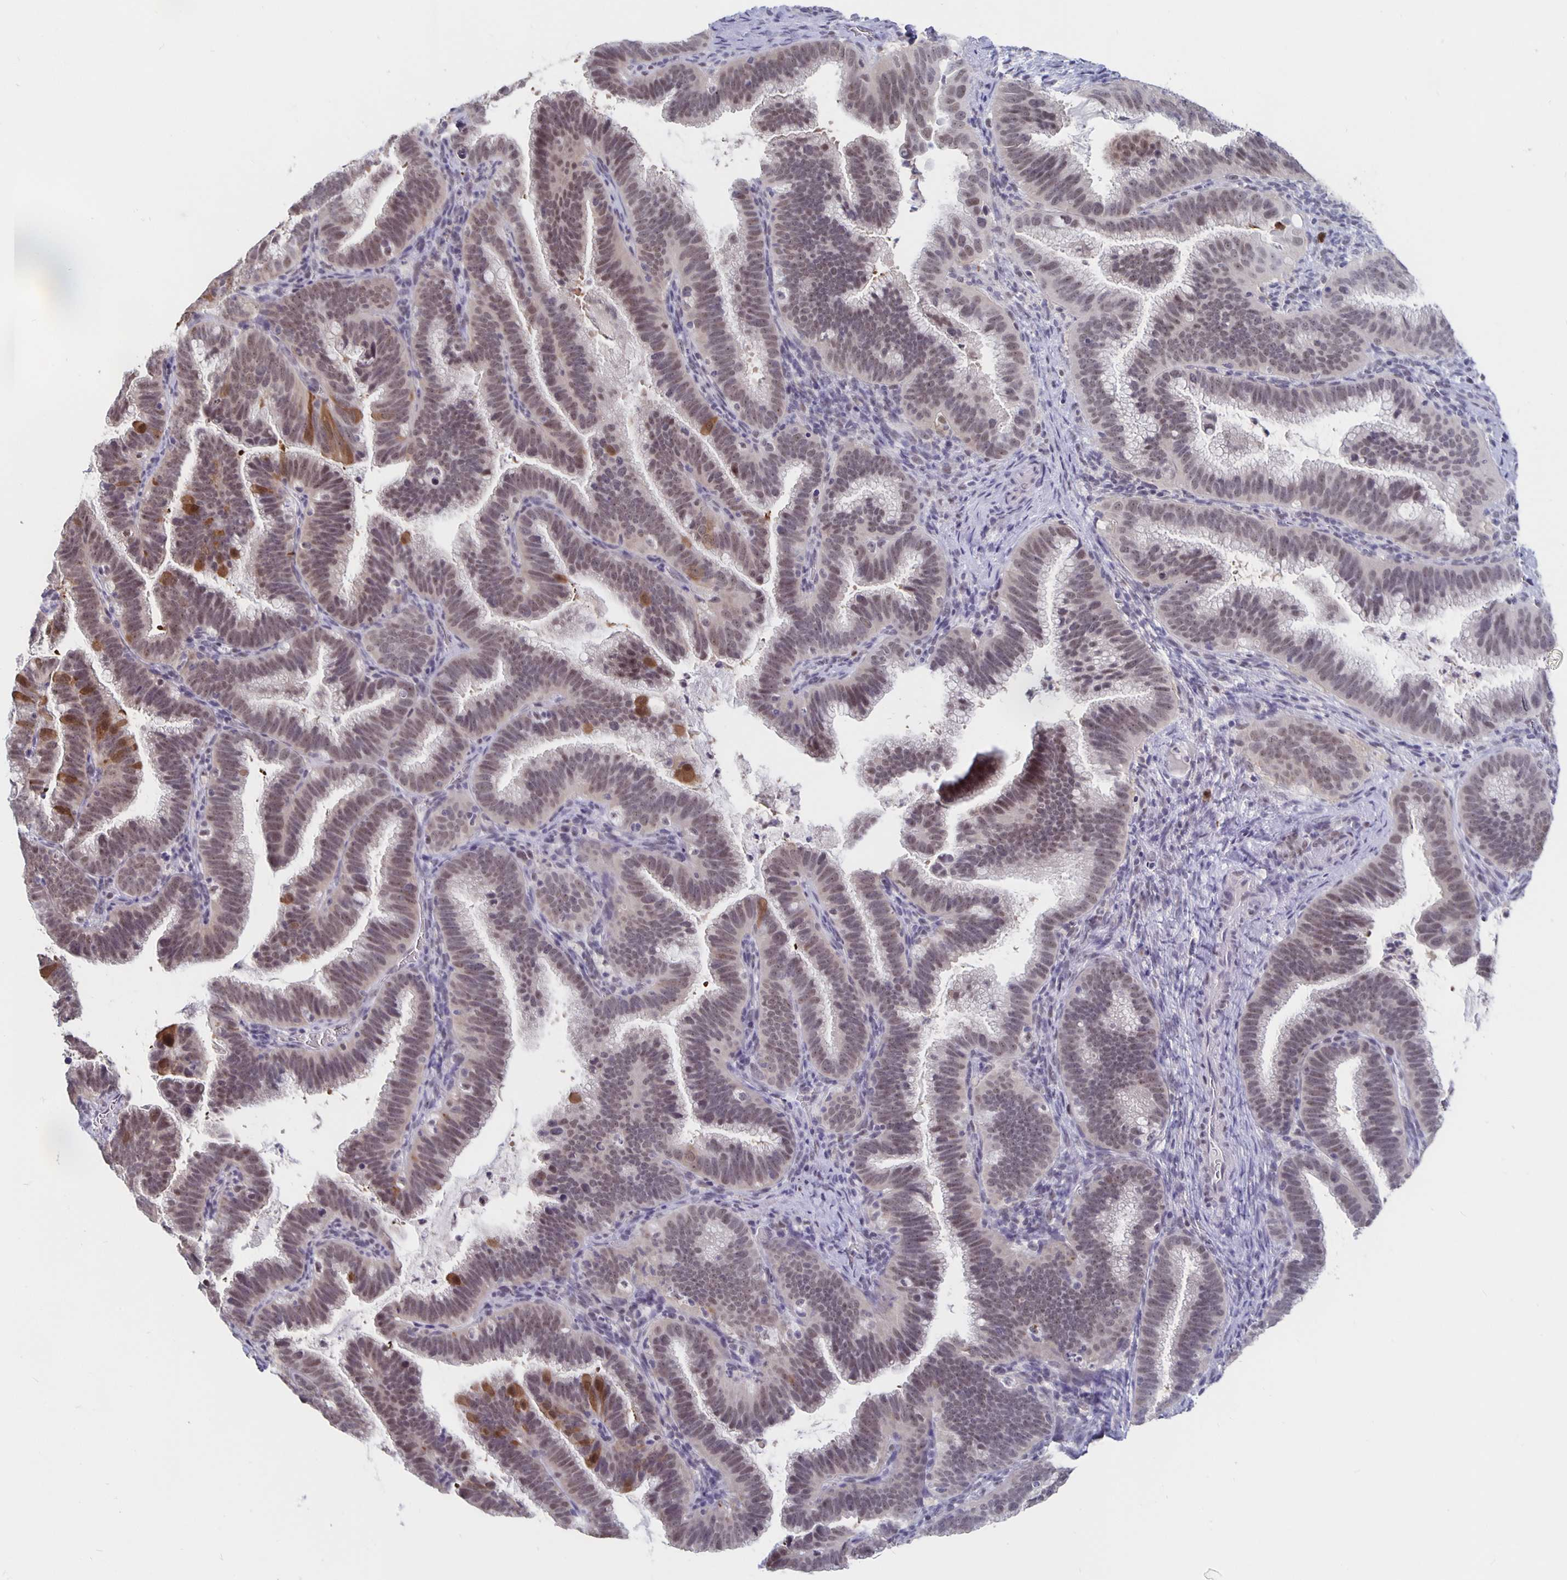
{"staining": {"intensity": "weak", "quantity": ">75%", "location": "nuclear"}, "tissue": "cervical cancer", "cell_type": "Tumor cells", "image_type": "cancer", "snomed": [{"axis": "morphology", "description": "Adenocarcinoma, NOS"}, {"axis": "topography", "description": "Cervix"}], "caption": "Cervical cancer (adenocarcinoma) stained with a brown dye reveals weak nuclear positive positivity in about >75% of tumor cells.", "gene": "ZNF691", "patient": {"sex": "female", "age": 61}}